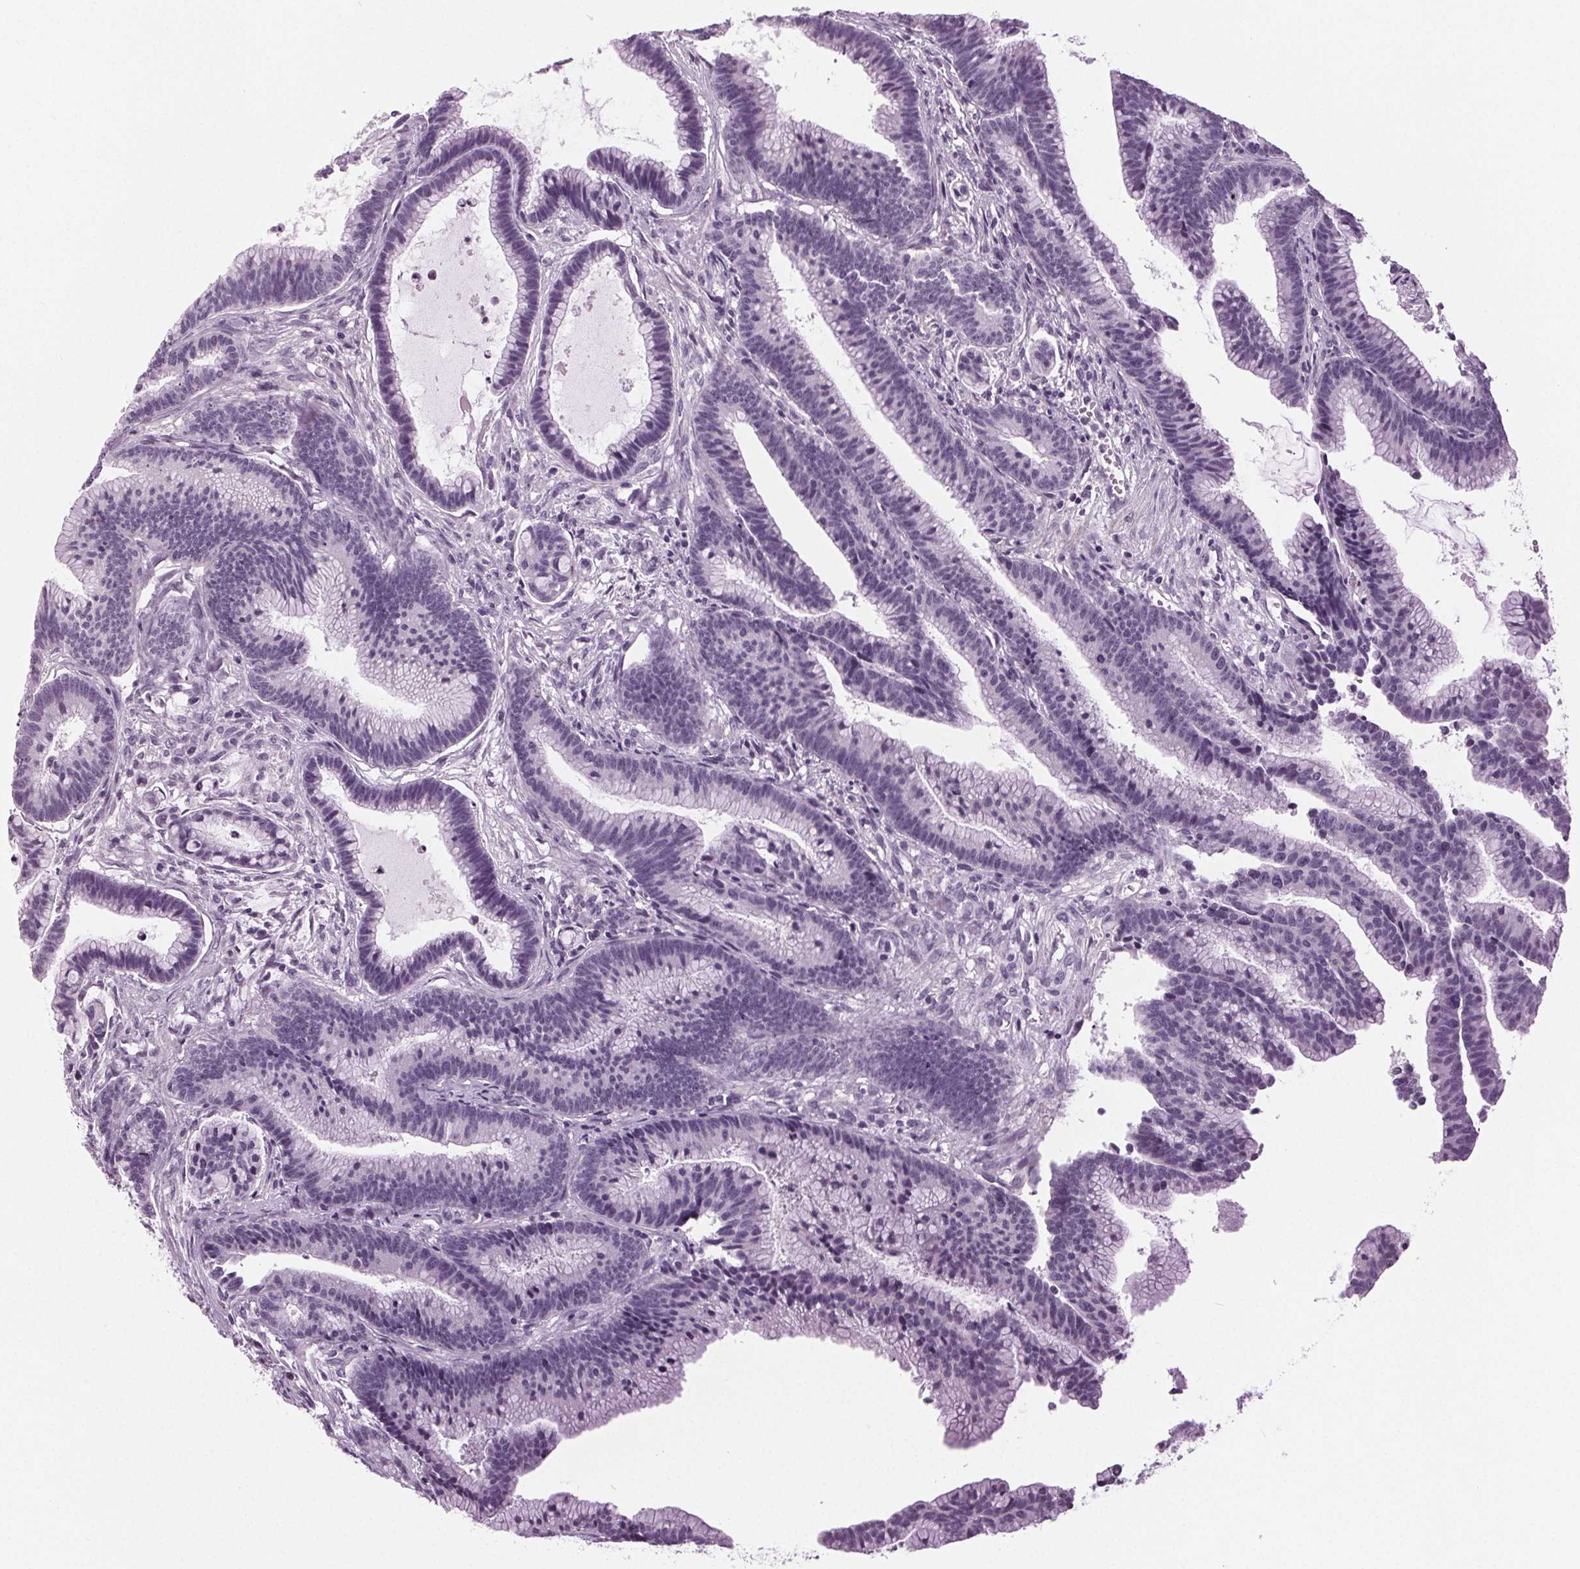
{"staining": {"intensity": "negative", "quantity": "none", "location": "none"}, "tissue": "colorectal cancer", "cell_type": "Tumor cells", "image_type": "cancer", "snomed": [{"axis": "morphology", "description": "Adenocarcinoma, NOS"}, {"axis": "topography", "description": "Colon"}], "caption": "Immunohistochemistry (IHC) image of human colorectal cancer stained for a protein (brown), which reveals no positivity in tumor cells.", "gene": "DNAH12", "patient": {"sex": "female", "age": 78}}